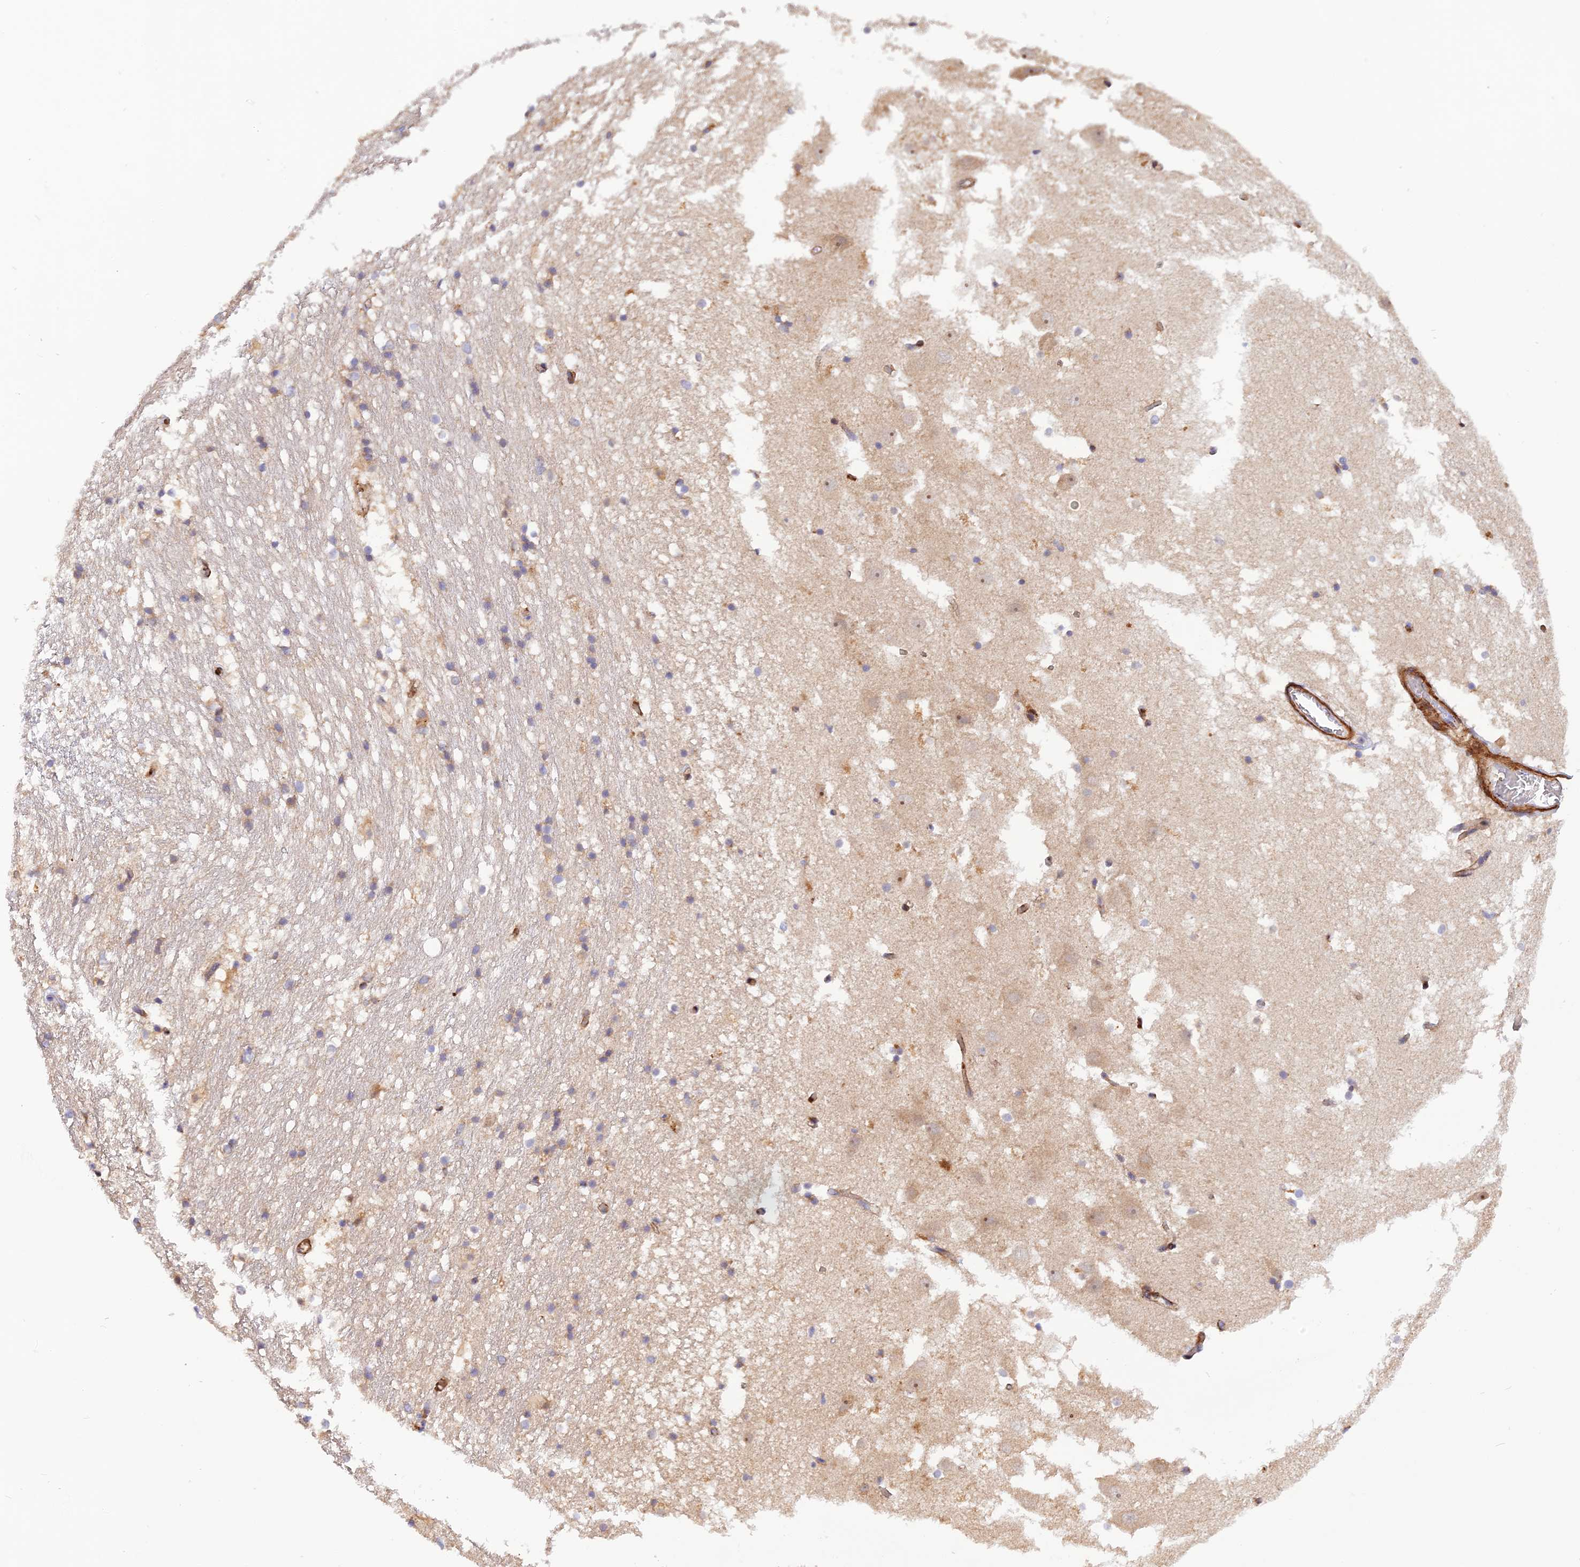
{"staining": {"intensity": "moderate", "quantity": "25%-75%", "location": "cytoplasmic/membranous"}, "tissue": "hippocampus", "cell_type": "Glial cells", "image_type": "normal", "snomed": [{"axis": "morphology", "description": "Normal tissue, NOS"}, {"axis": "topography", "description": "Hippocampus"}], "caption": "Protein expression analysis of benign hippocampus reveals moderate cytoplasmic/membranous staining in about 25%-75% of glial cells.", "gene": "WDFY4", "patient": {"sex": "female", "age": 52}}